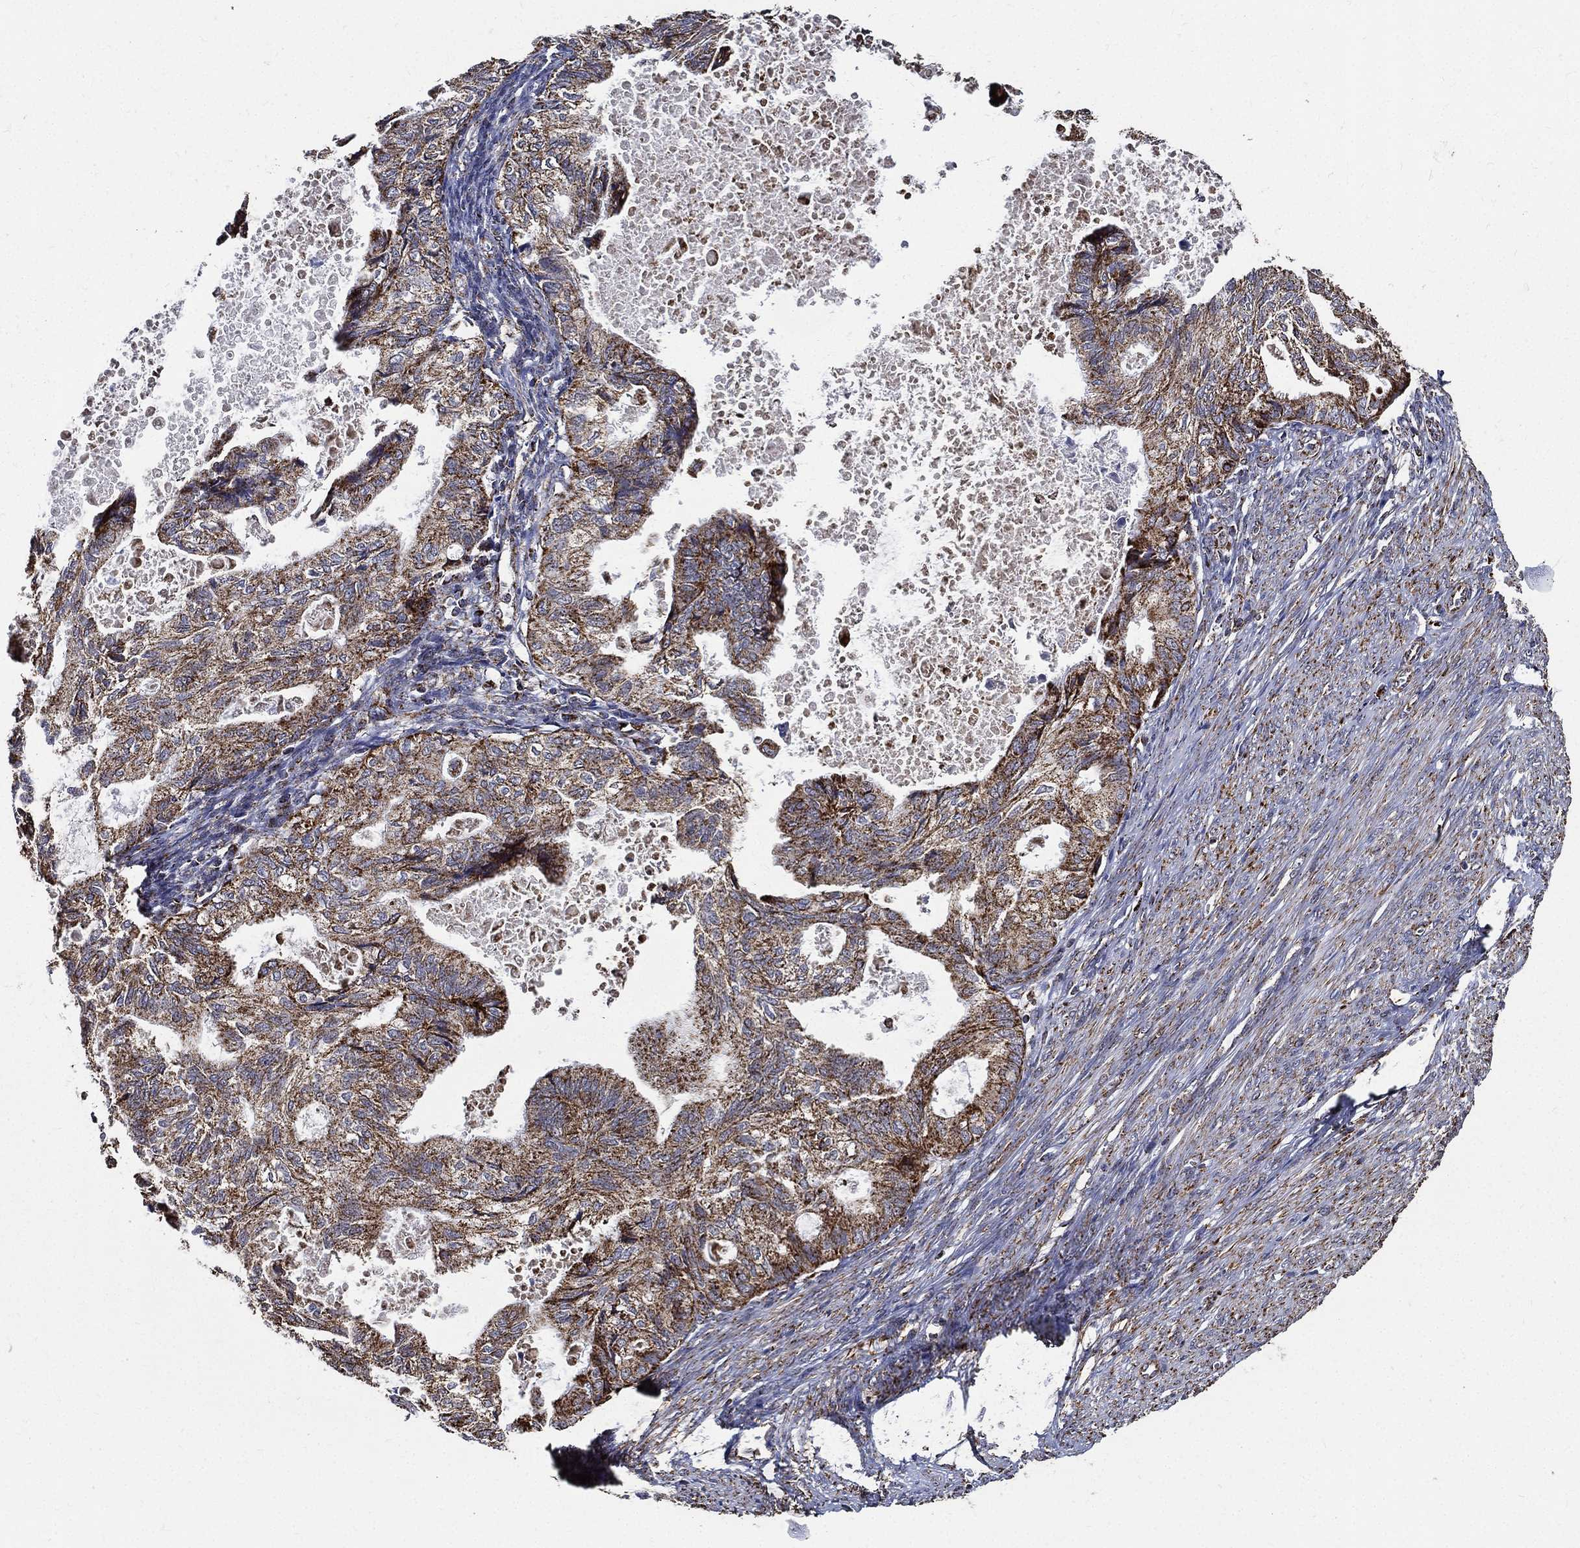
{"staining": {"intensity": "strong", "quantity": "25%-75%", "location": "cytoplasmic/membranous"}, "tissue": "endometrial cancer", "cell_type": "Tumor cells", "image_type": "cancer", "snomed": [{"axis": "morphology", "description": "Adenocarcinoma, NOS"}, {"axis": "topography", "description": "Endometrium"}], "caption": "Immunohistochemical staining of adenocarcinoma (endometrial) shows high levels of strong cytoplasmic/membranous positivity in about 25%-75% of tumor cells.", "gene": "NDUFAB1", "patient": {"sex": "female", "age": 86}}